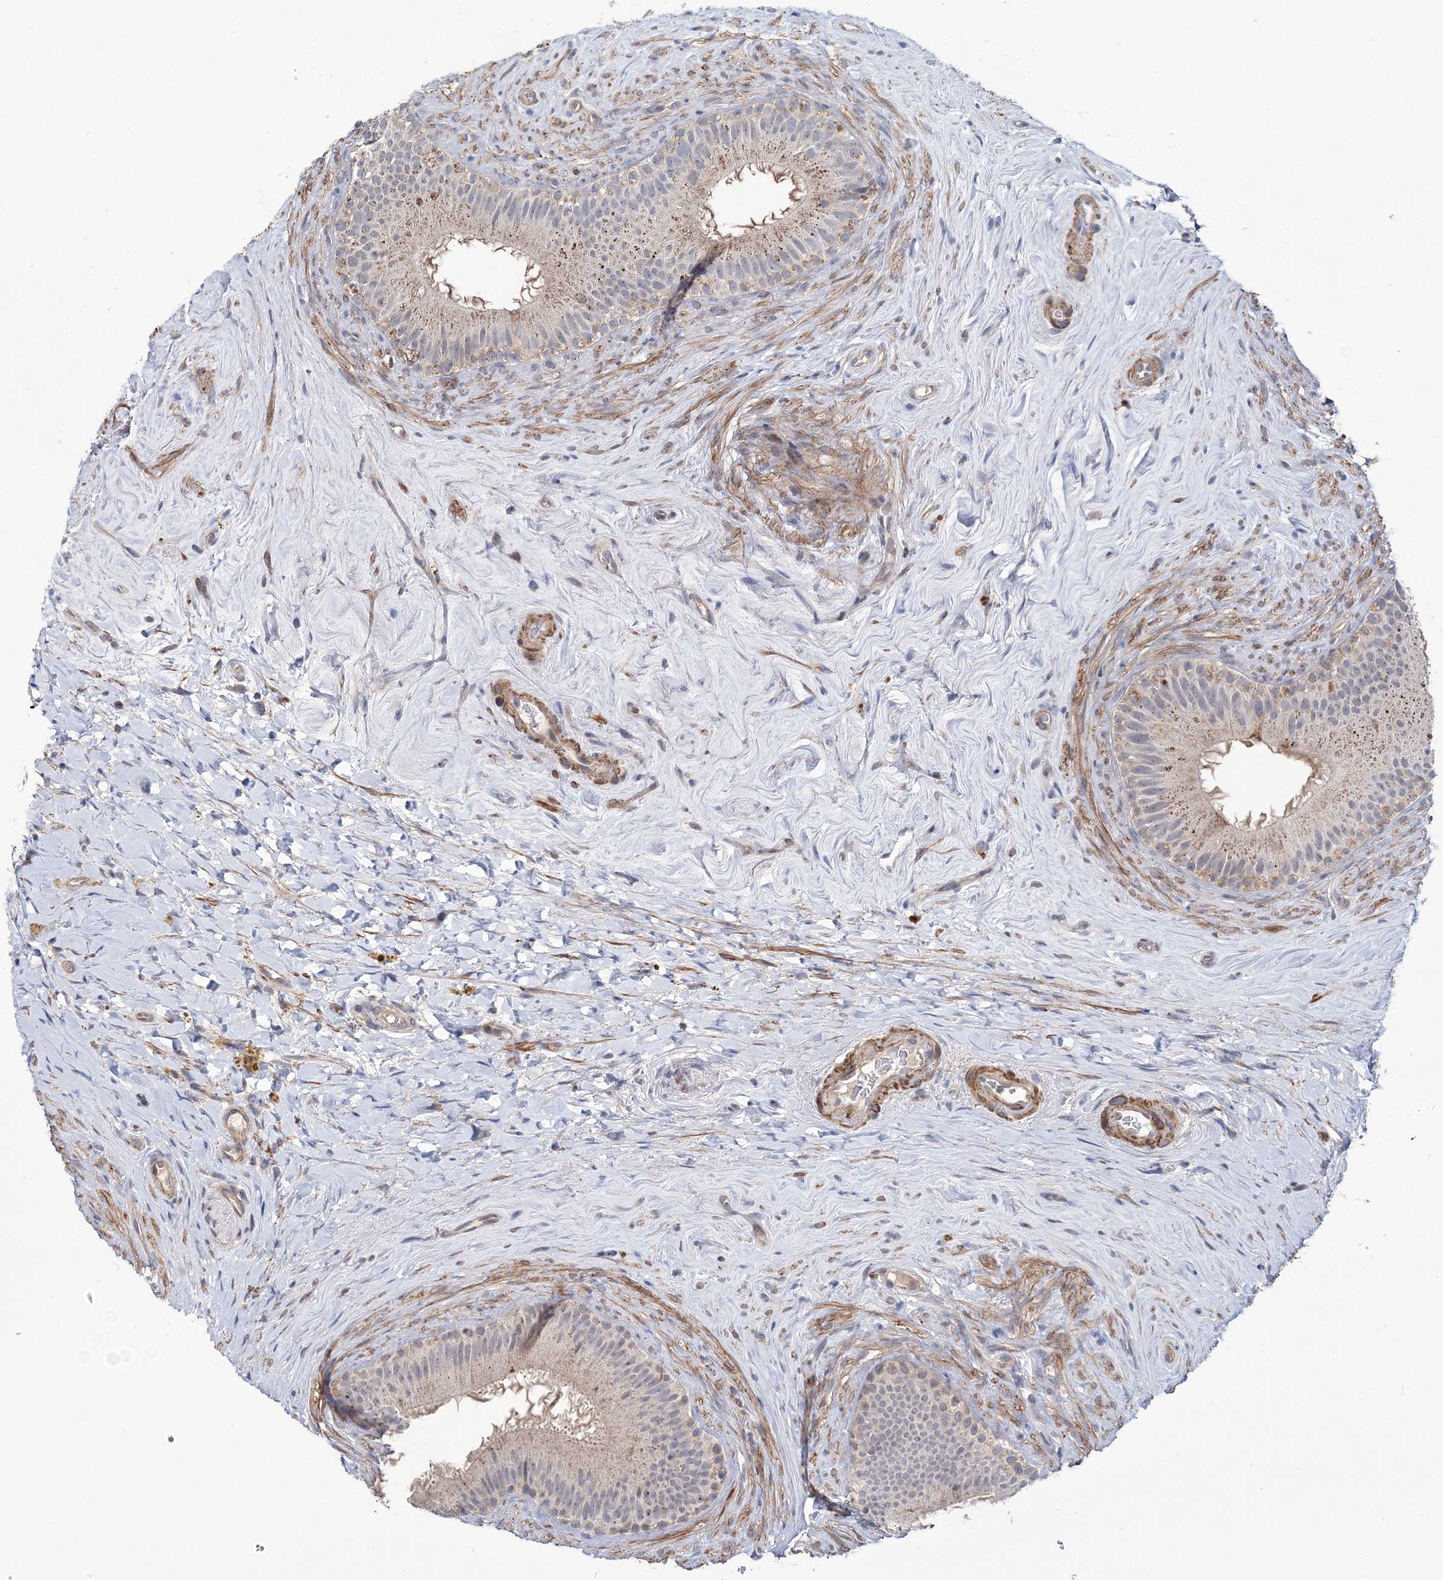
{"staining": {"intensity": "negative", "quantity": "none", "location": "none"}, "tissue": "epididymis", "cell_type": "Glandular cells", "image_type": "normal", "snomed": [{"axis": "morphology", "description": "Normal tissue, NOS"}, {"axis": "topography", "description": "Epididymis"}], "caption": "High power microscopy micrograph of an immunohistochemistry histopathology image of unremarkable epididymis, revealing no significant positivity in glandular cells. (DAB IHC visualized using brightfield microscopy, high magnification).", "gene": "PPP2R2B", "patient": {"sex": "male", "age": 84}}